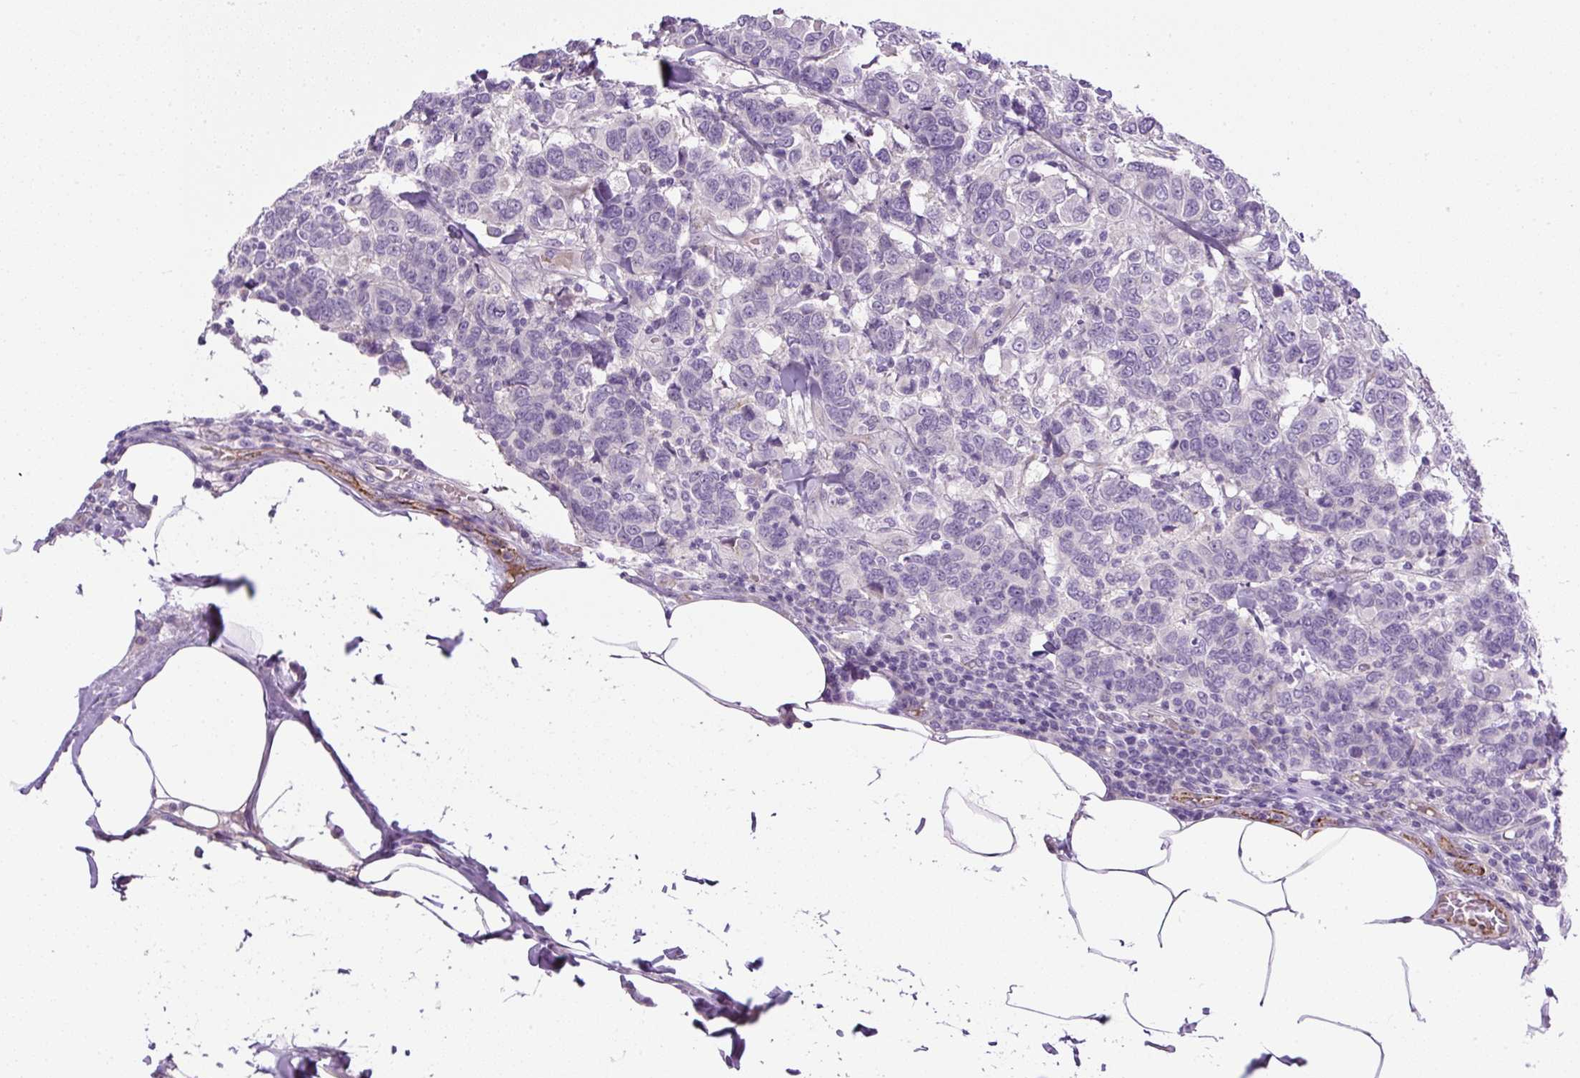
{"staining": {"intensity": "negative", "quantity": "none", "location": "none"}, "tissue": "breast cancer", "cell_type": "Tumor cells", "image_type": "cancer", "snomed": [{"axis": "morphology", "description": "Duct carcinoma"}, {"axis": "topography", "description": "Breast"}], "caption": "Immunohistochemistry (IHC) image of neoplastic tissue: human breast intraductal carcinoma stained with DAB exhibits no significant protein staining in tumor cells.", "gene": "LEFTY2", "patient": {"sex": "female", "age": 55}}